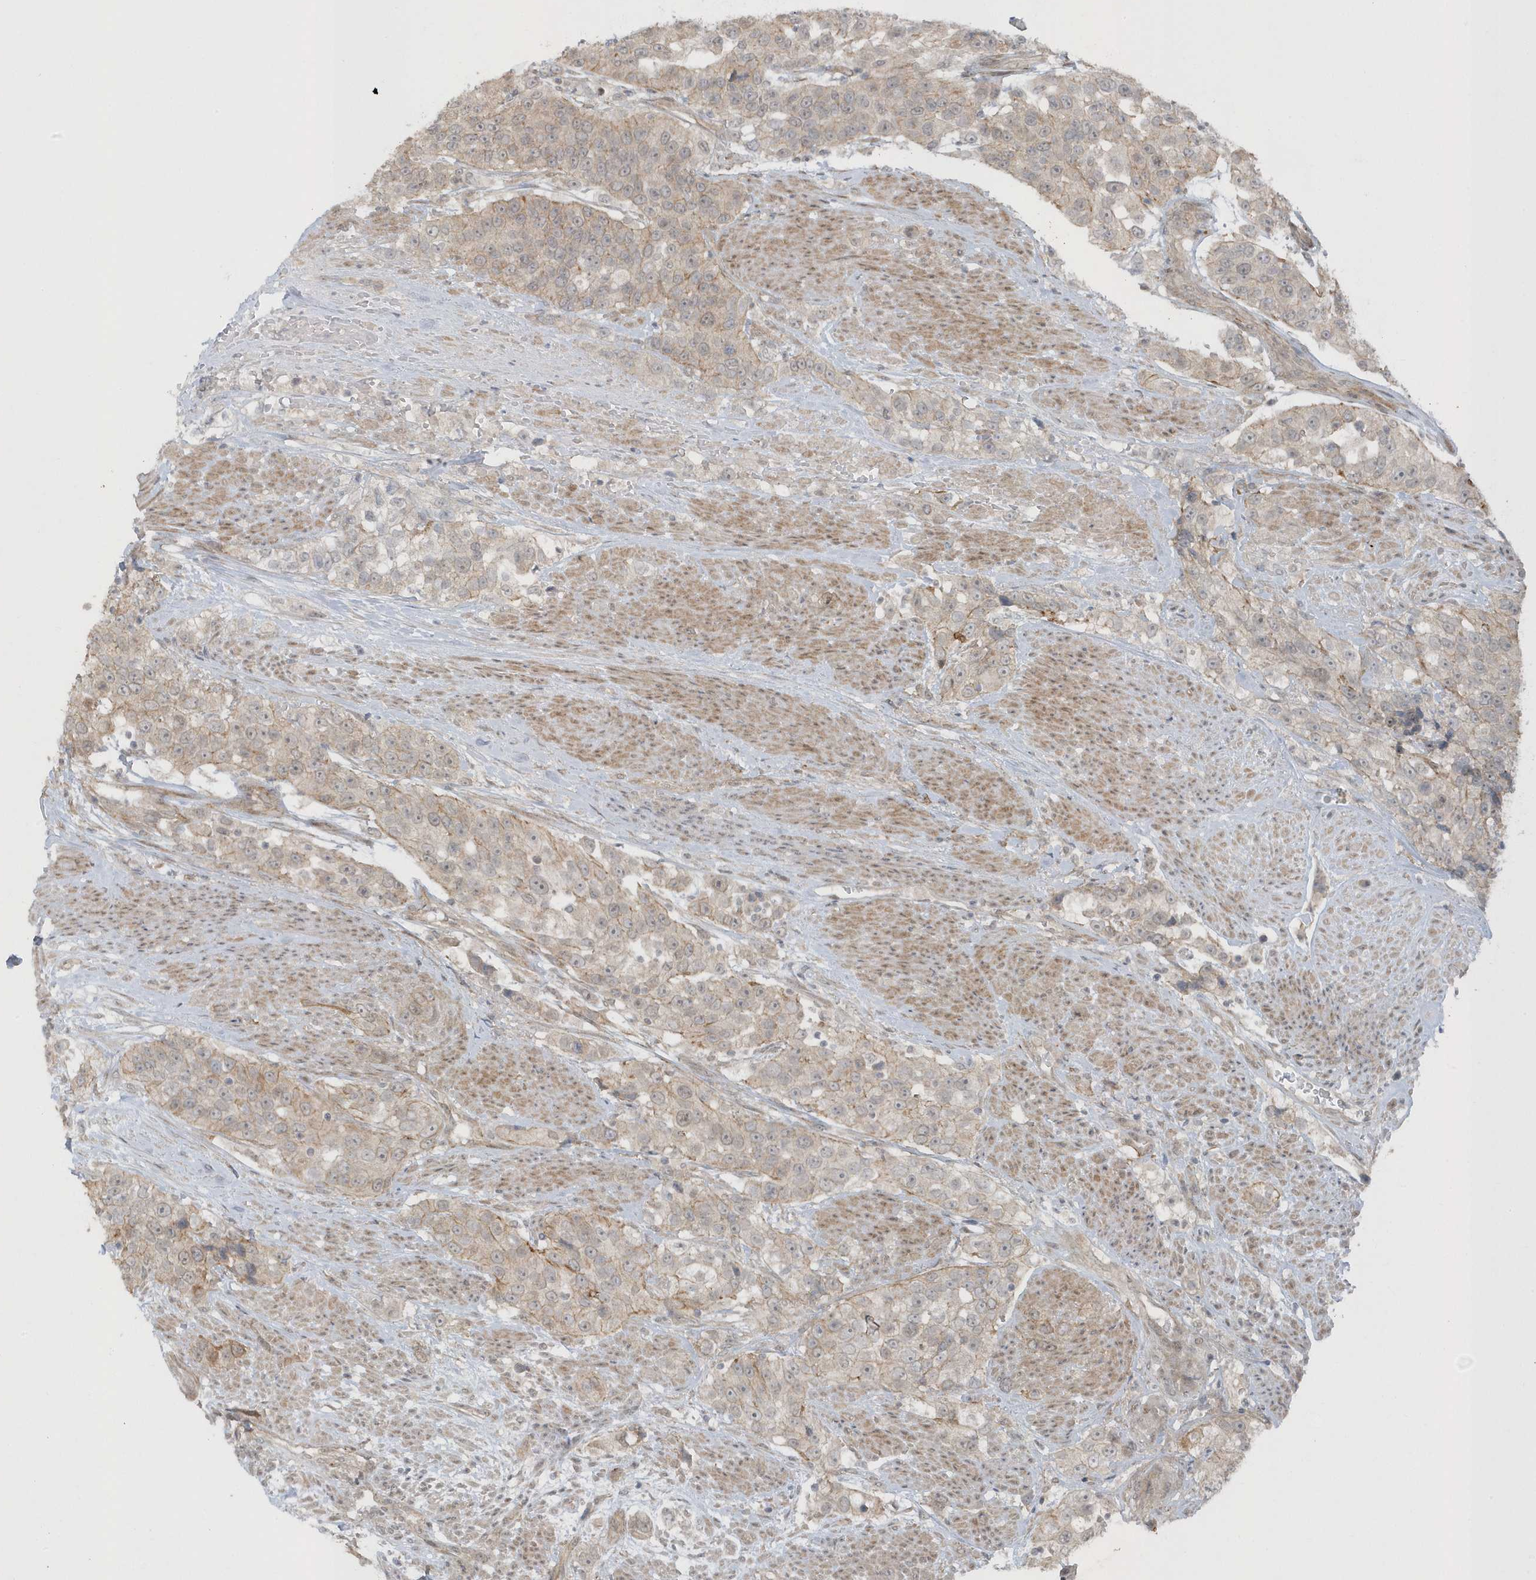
{"staining": {"intensity": "weak", "quantity": "25%-75%", "location": "cytoplasmic/membranous"}, "tissue": "urothelial cancer", "cell_type": "Tumor cells", "image_type": "cancer", "snomed": [{"axis": "morphology", "description": "Urothelial carcinoma, High grade"}, {"axis": "topography", "description": "Urinary bladder"}], "caption": "Urothelial cancer stained with DAB (3,3'-diaminobenzidine) immunohistochemistry (IHC) reveals low levels of weak cytoplasmic/membranous positivity in approximately 25%-75% of tumor cells.", "gene": "PARD3B", "patient": {"sex": "female", "age": 80}}